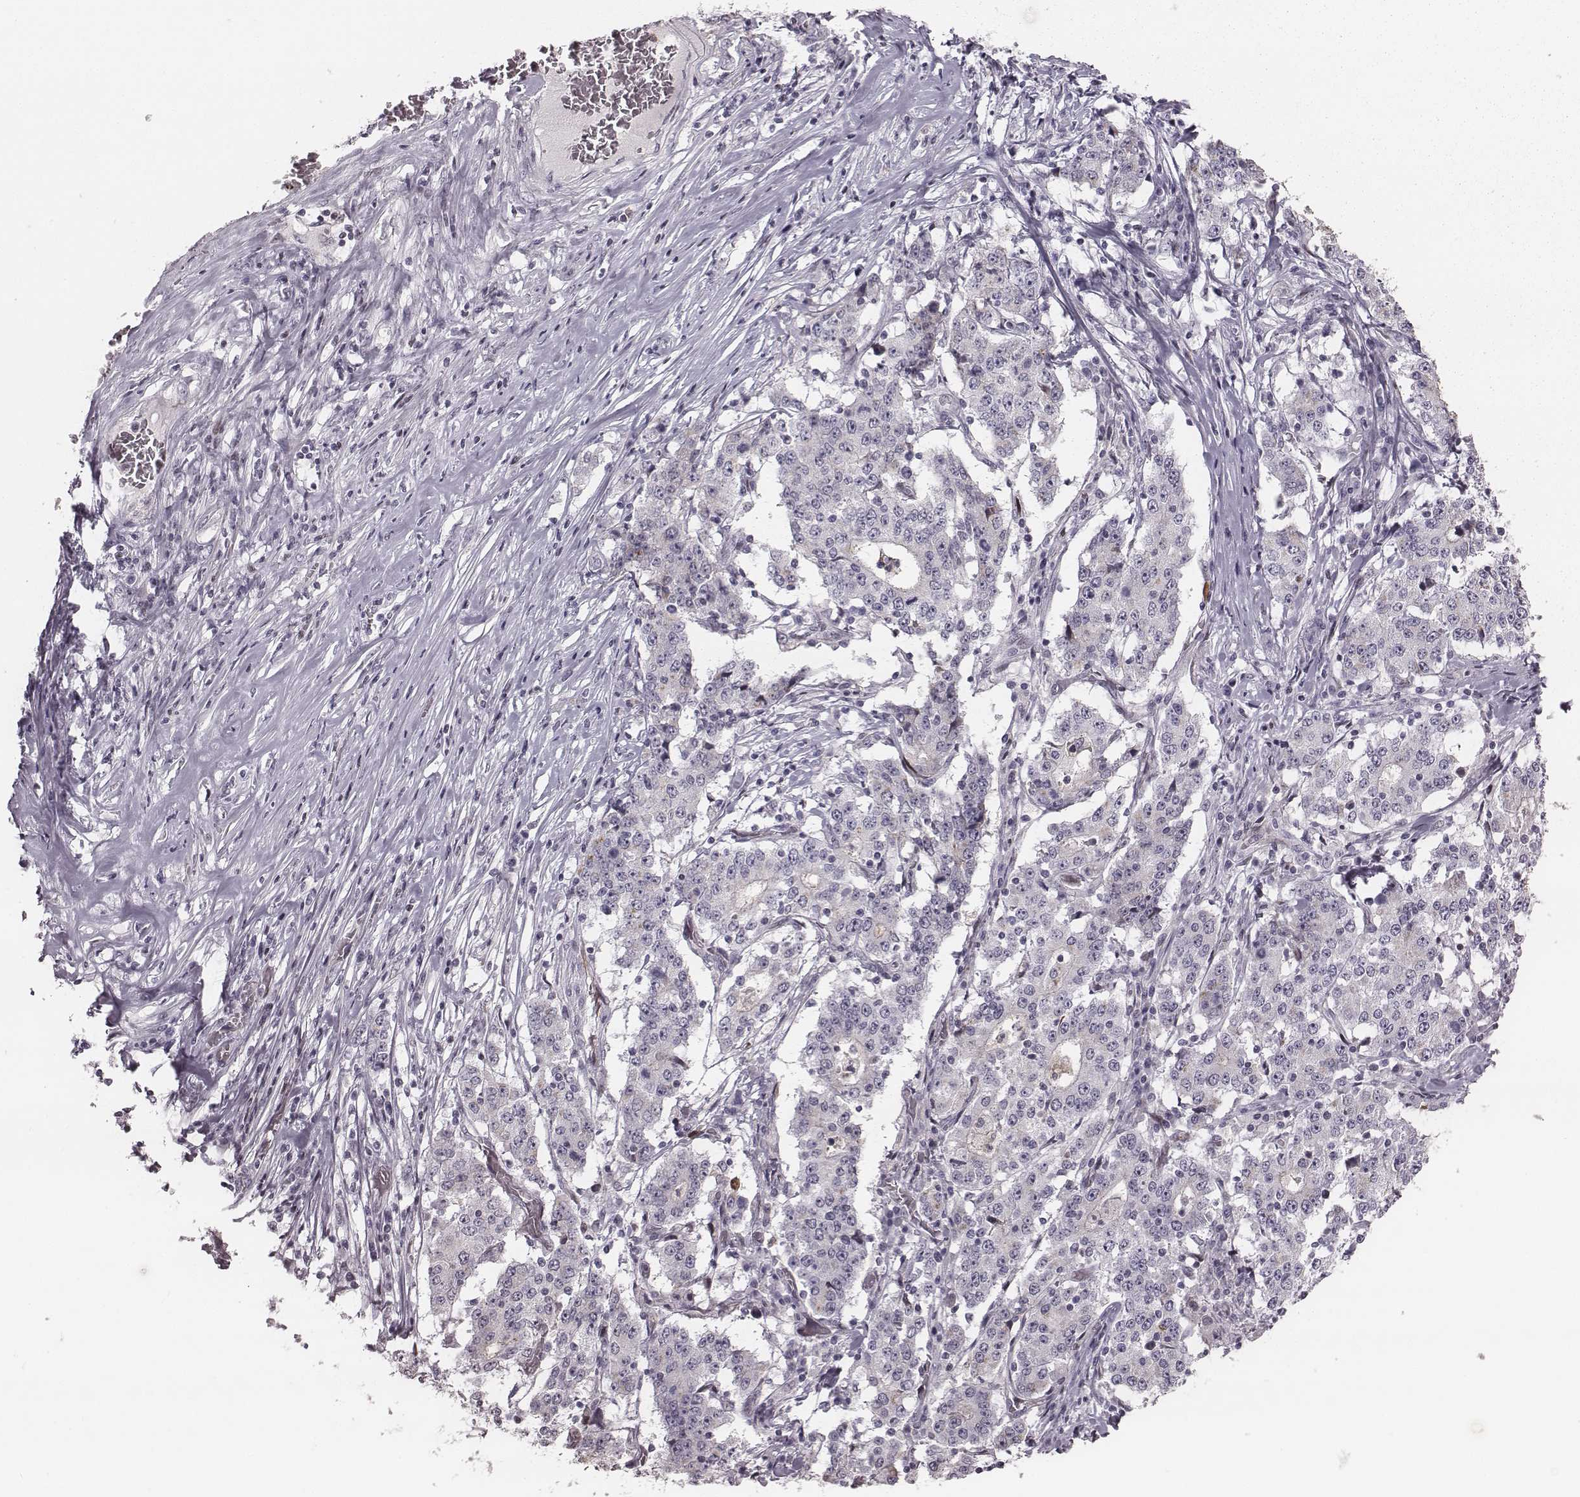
{"staining": {"intensity": "negative", "quantity": "none", "location": "none"}, "tissue": "stomach cancer", "cell_type": "Tumor cells", "image_type": "cancer", "snomed": [{"axis": "morphology", "description": "Adenocarcinoma, NOS"}, {"axis": "topography", "description": "Stomach"}], "caption": "A micrograph of human stomach cancer is negative for staining in tumor cells.", "gene": "NDC1", "patient": {"sex": "male", "age": 59}}